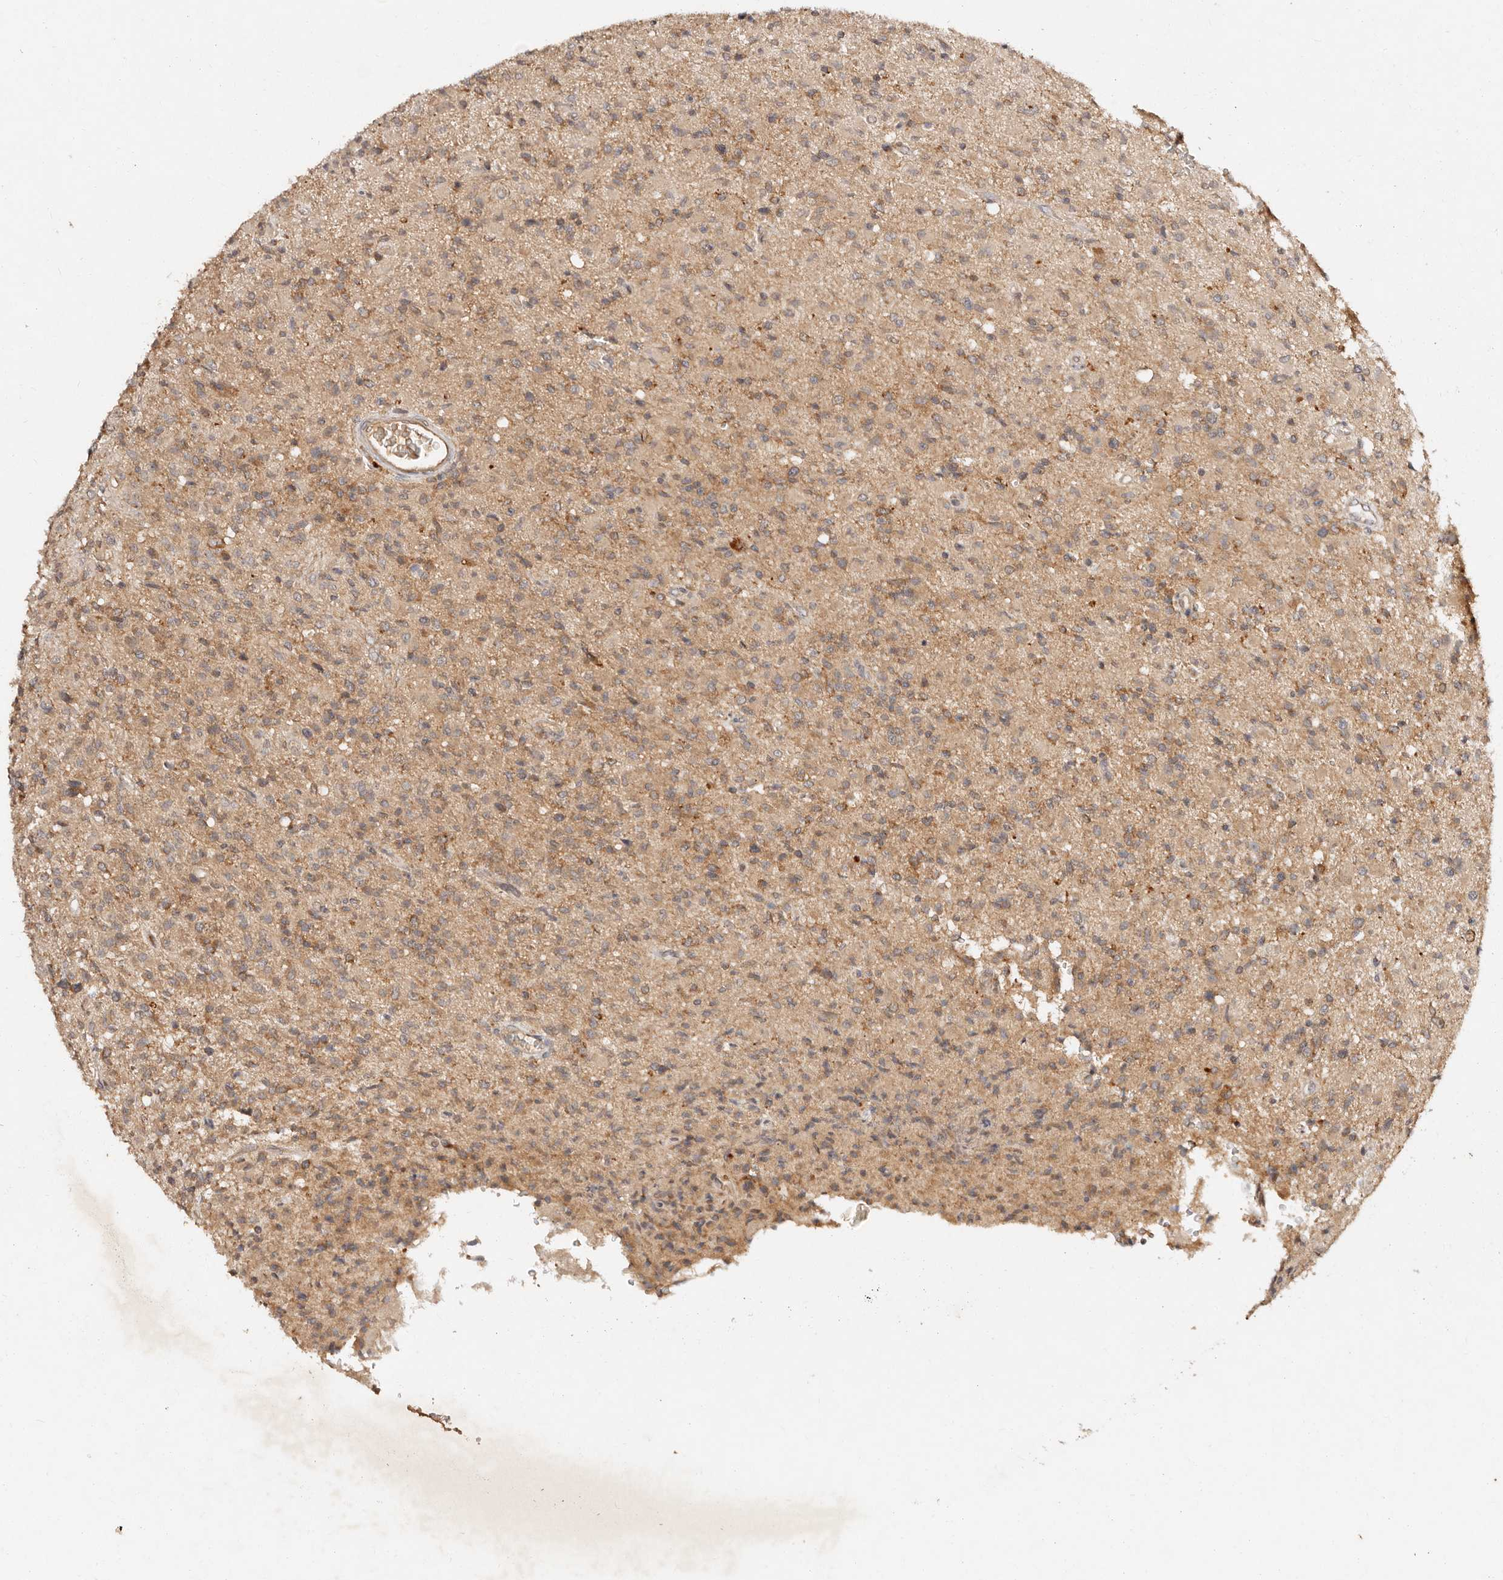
{"staining": {"intensity": "moderate", "quantity": ">75%", "location": "cytoplasmic/membranous"}, "tissue": "glioma", "cell_type": "Tumor cells", "image_type": "cancer", "snomed": [{"axis": "morphology", "description": "Glioma, malignant, High grade"}, {"axis": "topography", "description": "Brain"}], "caption": "The micrograph shows staining of malignant glioma (high-grade), revealing moderate cytoplasmic/membranous protein positivity (brown color) within tumor cells.", "gene": "DENND11", "patient": {"sex": "female", "age": 57}}